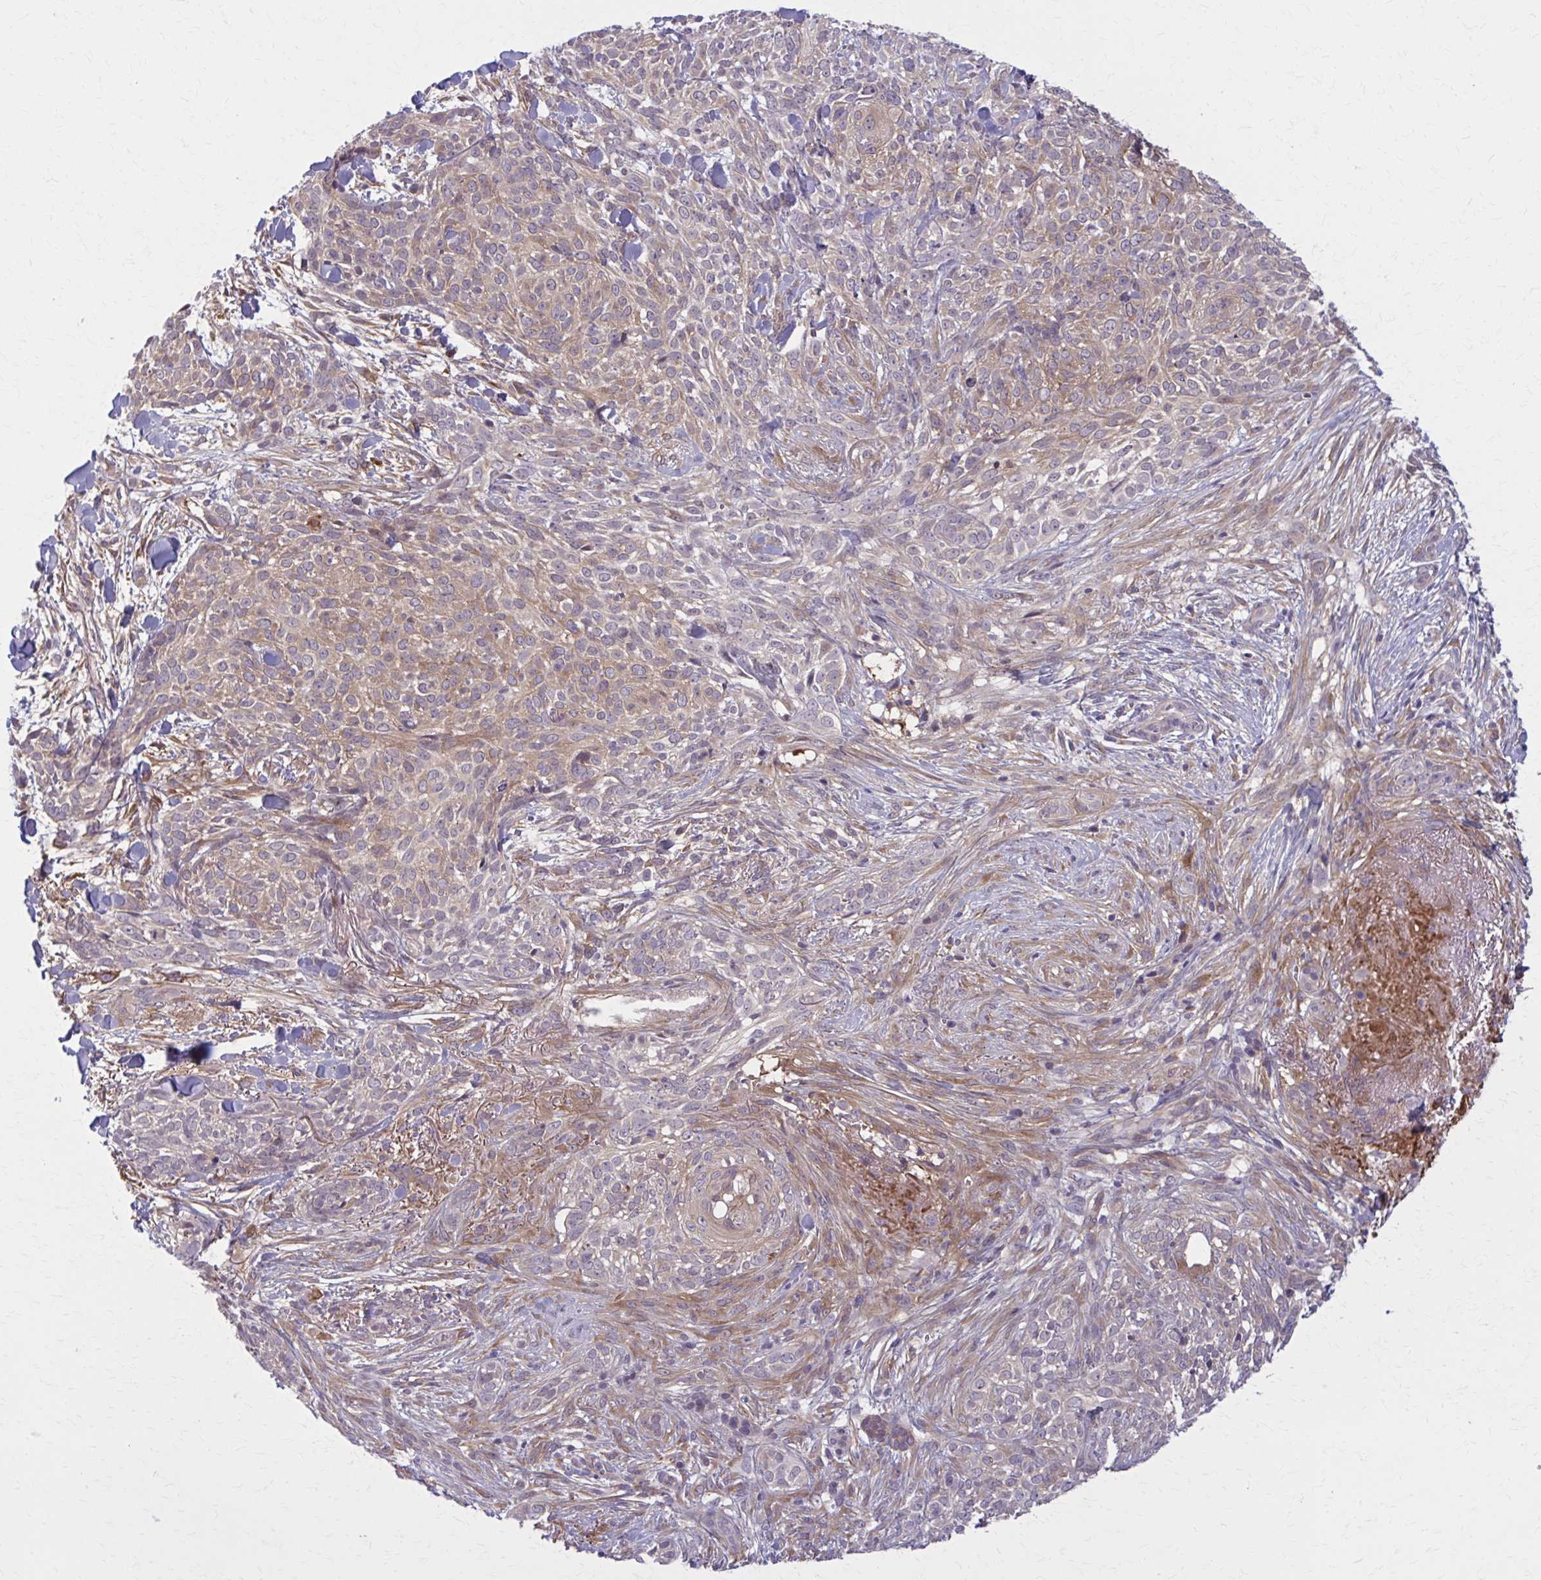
{"staining": {"intensity": "weak", "quantity": ">75%", "location": "cytoplasmic/membranous"}, "tissue": "skin cancer", "cell_type": "Tumor cells", "image_type": "cancer", "snomed": [{"axis": "morphology", "description": "Basal cell carcinoma"}, {"axis": "topography", "description": "Skin"}, {"axis": "topography", "description": "Skin of face"}], "caption": "Weak cytoplasmic/membranous positivity for a protein is seen in about >75% of tumor cells of basal cell carcinoma (skin) using immunohistochemistry.", "gene": "NUMBL", "patient": {"sex": "female", "age": 90}}